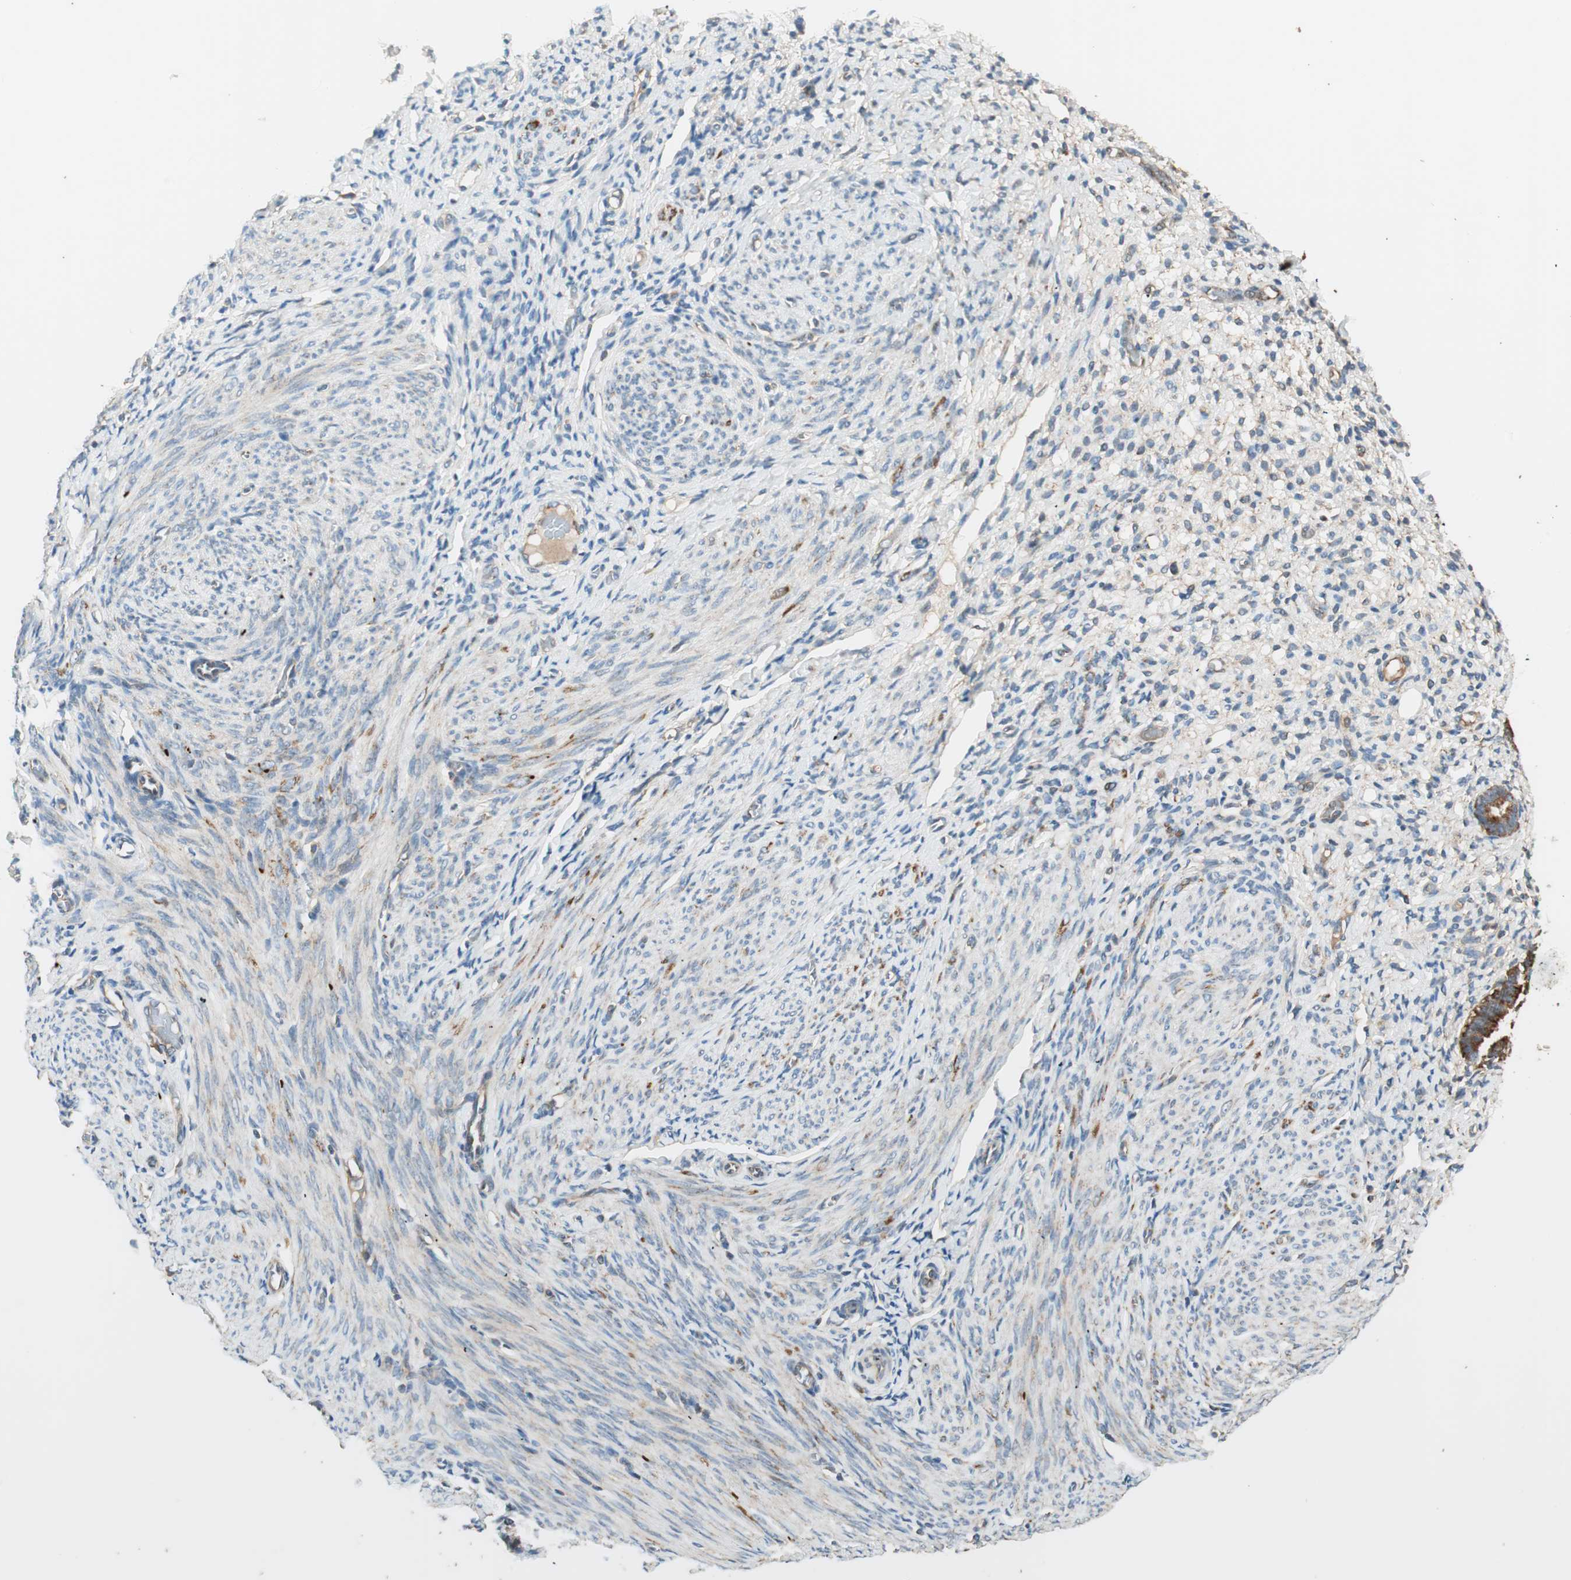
{"staining": {"intensity": "weak", "quantity": "25%-75%", "location": "cytoplasmic/membranous"}, "tissue": "endometrium", "cell_type": "Cells in endometrial stroma", "image_type": "normal", "snomed": [{"axis": "morphology", "description": "Normal tissue, NOS"}, {"axis": "topography", "description": "Endometrium"}], "caption": "Weak cytoplasmic/membranous expression for a protein is present in approximately 25%-75% of cells in endometrial stroma of normal endometrium using immunohistochemistry (IHC).", "gene": "CC2D1A", "patient": {"sex": "female", "age": 61}}